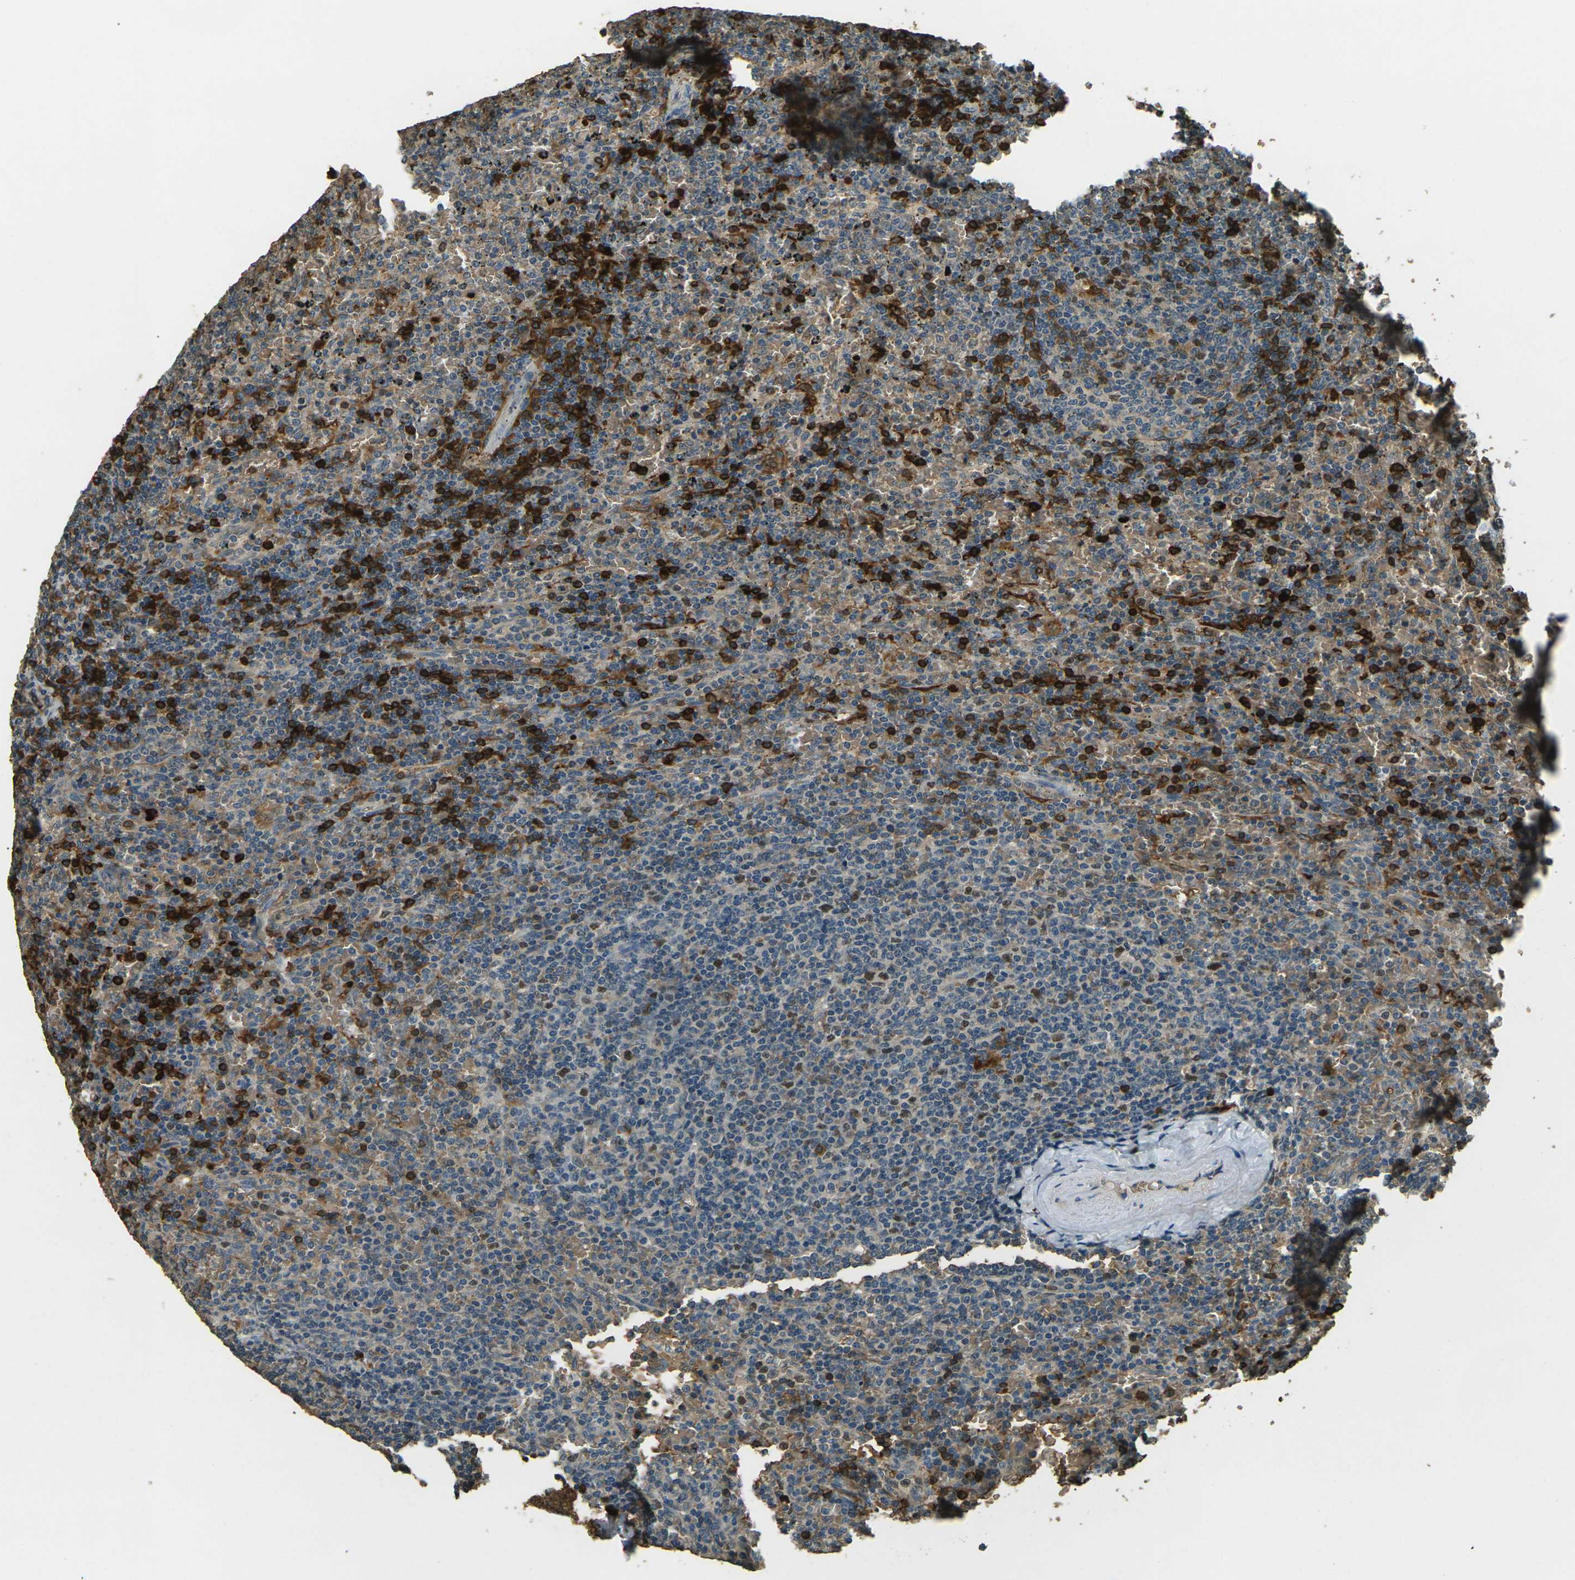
{"staining": {"intensity": "strong", "quantity": "<25%", "location": "cytoplasmic/membranous"}, "tissue": "lymphoma", "cell_type": "Tumor cells", "image_type": "cancer", "snomed": [{"axis": "morphology", "description": "Malignant lymphoma, non-Hodgkin's type, Low grade"}, {"axis": "topography", "description": "Spleen"}], "caption": "A histopathology image showing strong cytoplasmic/membranous expression in approximately <25% of tumor cells in malignant lymphoma, non-Hodgkin's type (low-grade), as visualized by brown immunohistochemical staining.", "gene": "TOR1A", "patient": {"sex": "female", "age": 77}}